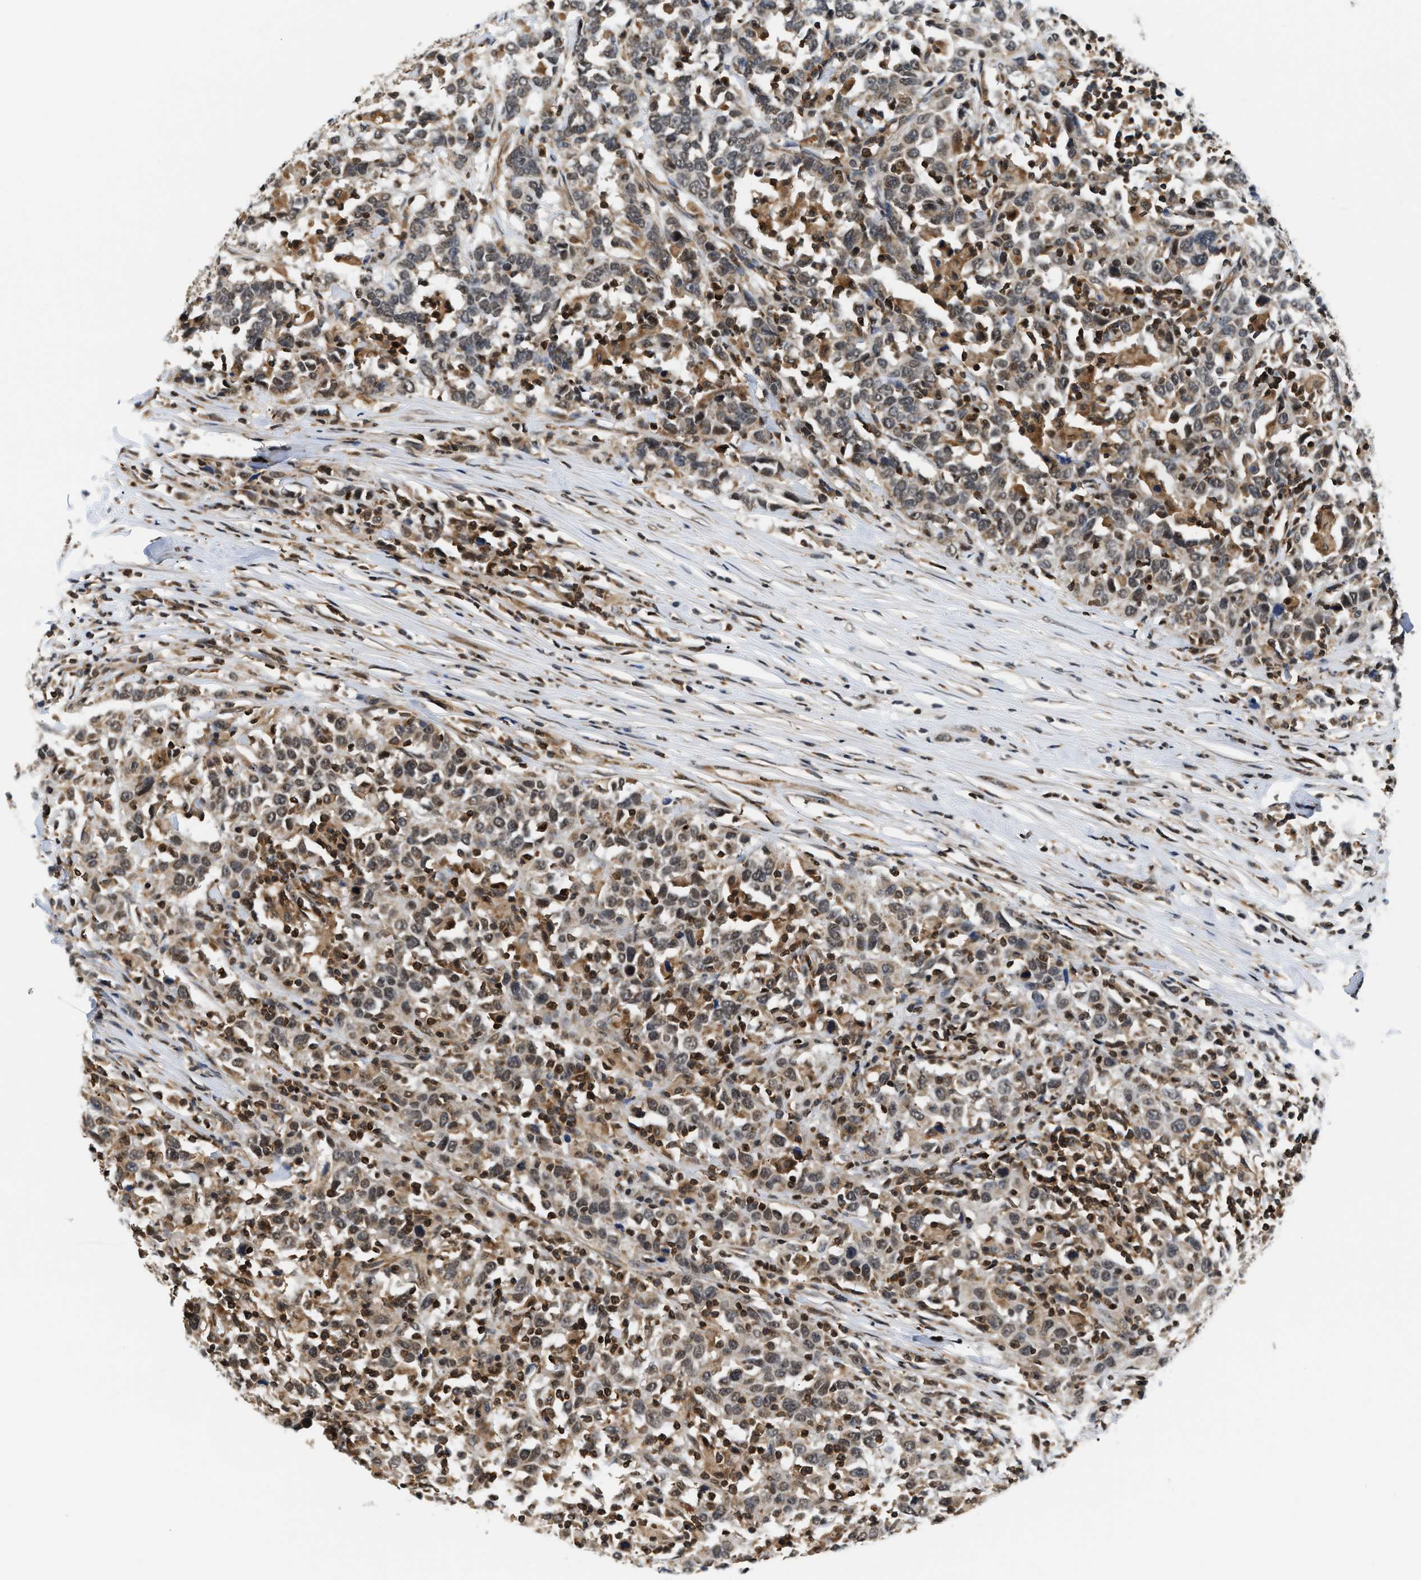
{"staining": {"intensity": "weak", "quantity": ">75%", "location": "cytoplasmic/membranous,nuclear"}, "tissue": "urothelial cancer", "cell_type": "Tumor cells", "image_type": "cancer", "snomed": [{"axis": "morphology", "description": "Urothelial carcinoma, High grade"}, {"axis": "topography", "description": "Urinary bladder"}], "caption": "Immunohistochemistry (DAB) staining of urothelial cancer exhibits weak cytoplasmic/membranous and nuclear protein expression in approximately >75% of tumor cells.", "gene": "STK10", "patient": {"sex": "male", "age": 61}}